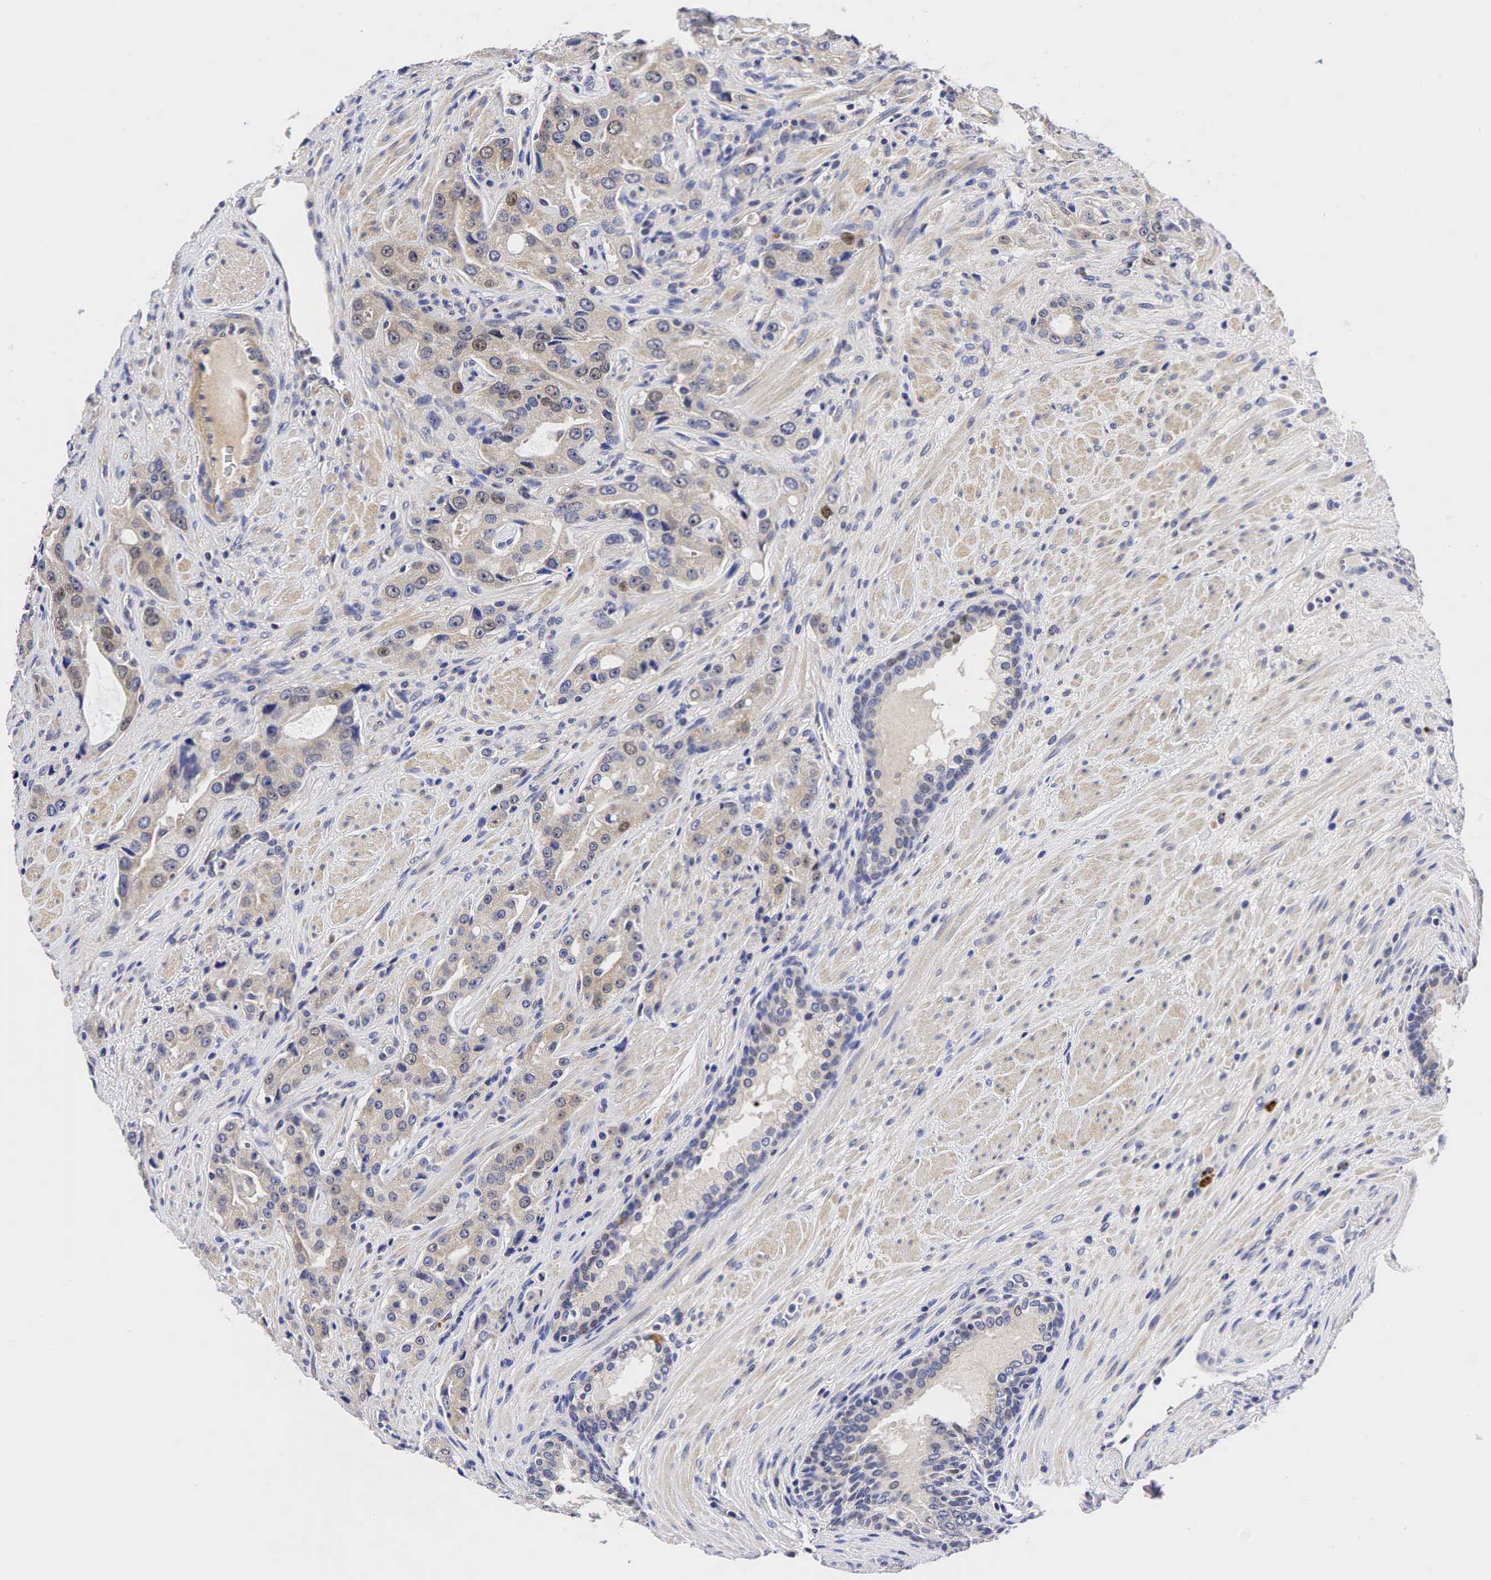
{"staining": {"intensity": "moderate", "quantity": "<25%", "location": "nuclear"}, "tissue": "prostate cancer", "cell_type": "Tumor cells", "image_type": "cancer", "snomed": [{"axis": "morphology", "description": "Adenocarcinoma, Medium grade"}, {"axis": "topography", "description": "Prostate"}], "caption": "Brown immunohistochemical staining in adenocarcinoma (medium-grade) (prostate) demonstrates moderate nuclear positivity in about <25% of tumor cells.", "gene": "CCND1", "patient": {"sex": "male", "age": 72}}